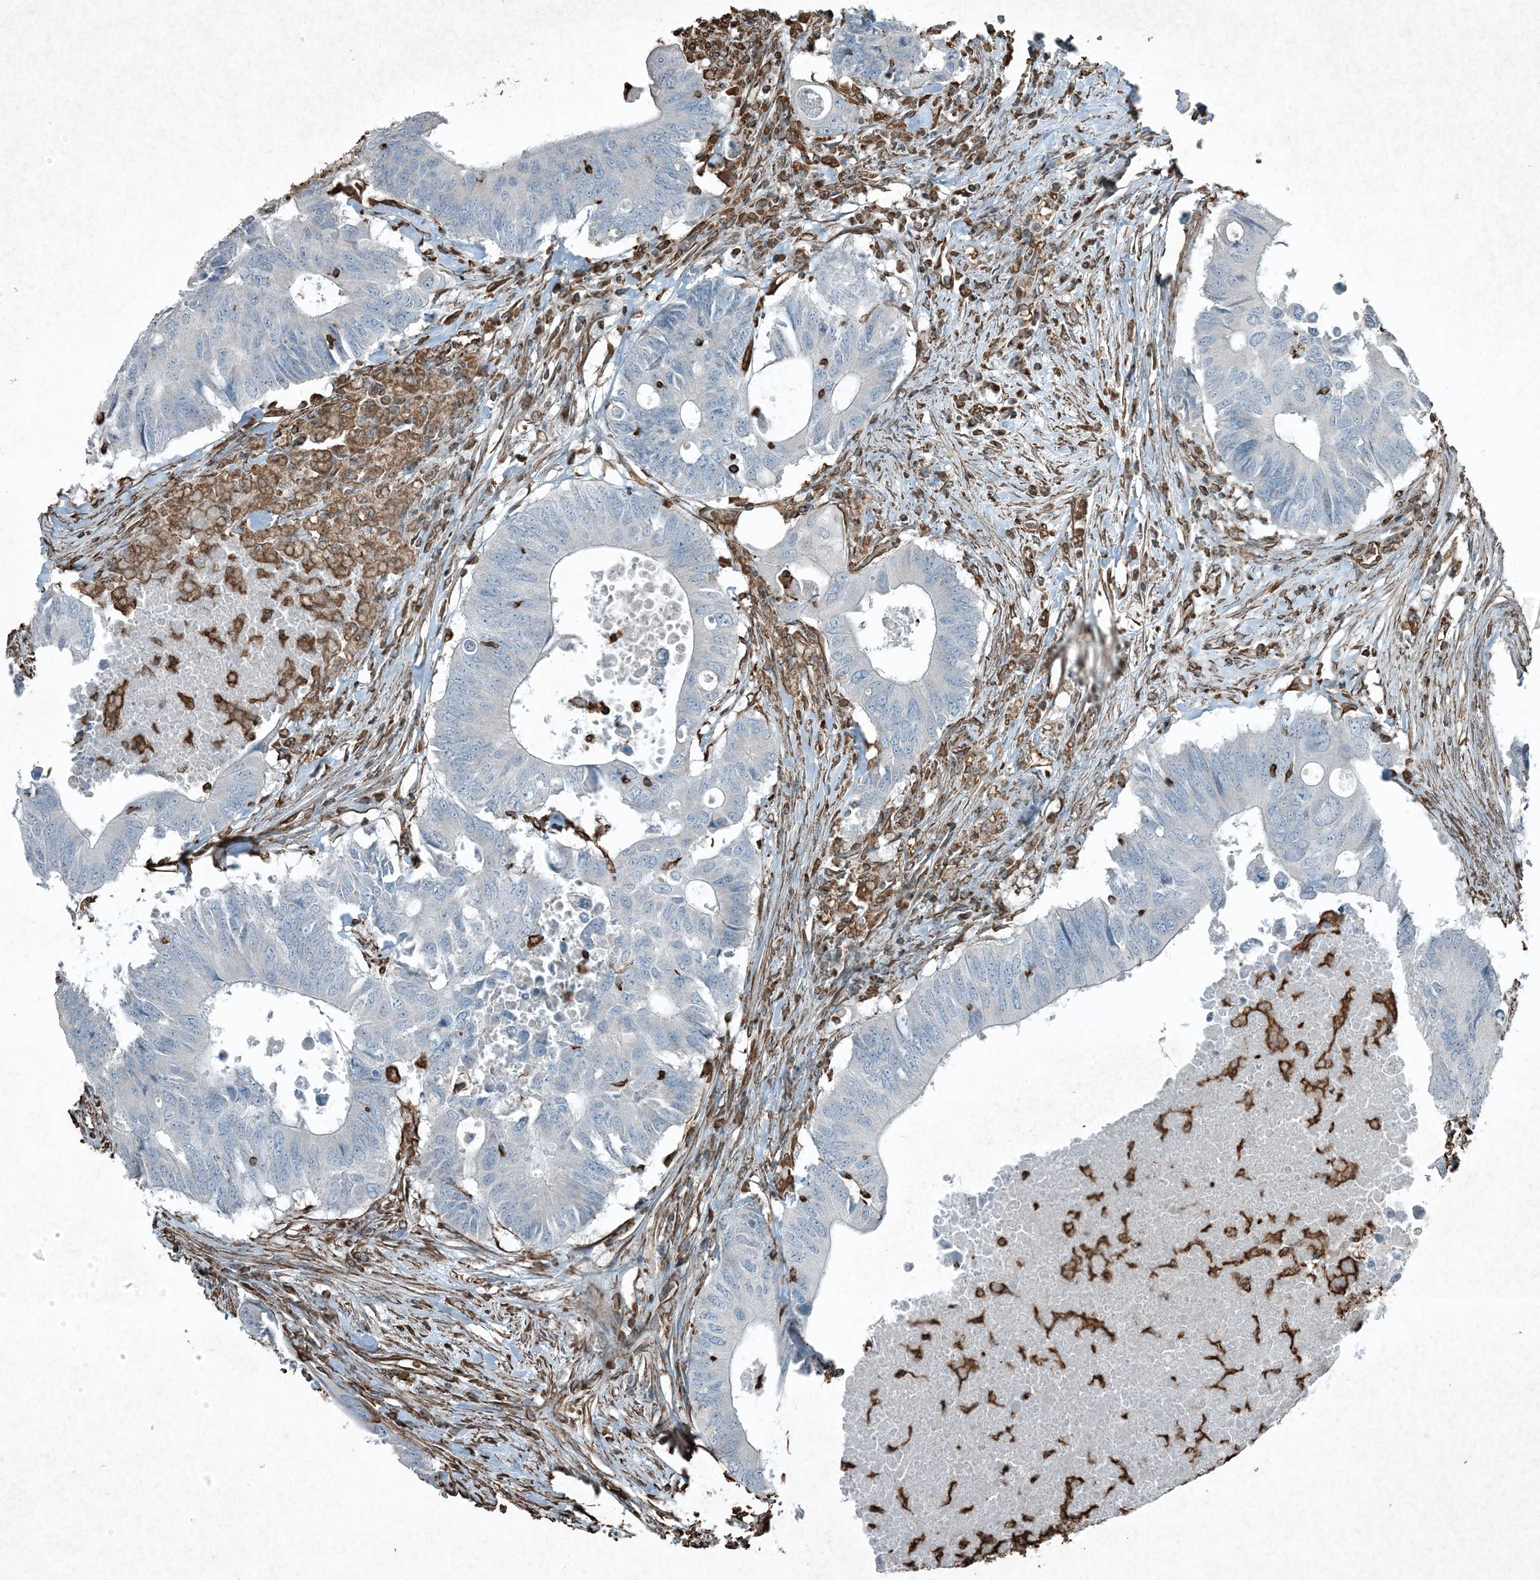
{"staining": {"intensity": "negative", "quantity": "none", "location": "none"}, "tissue": "colorectal cancer", "cell_type": "Tumor cells", "image_type": "cancer", "snomed": [{"axis": "morphology", "description": "Adenocarcinoma, NOS"}, {"axis": "topography", "description": "Colon"}], "caption": "High power microscopy photomicrograph of an immunohistochemistry (IHC) image of colorectal cancer (adenocarcinoma), revealing no significant staining in tumor cells.", "gene": "RYK", "patient": {"sex": "male", "age": 71}}